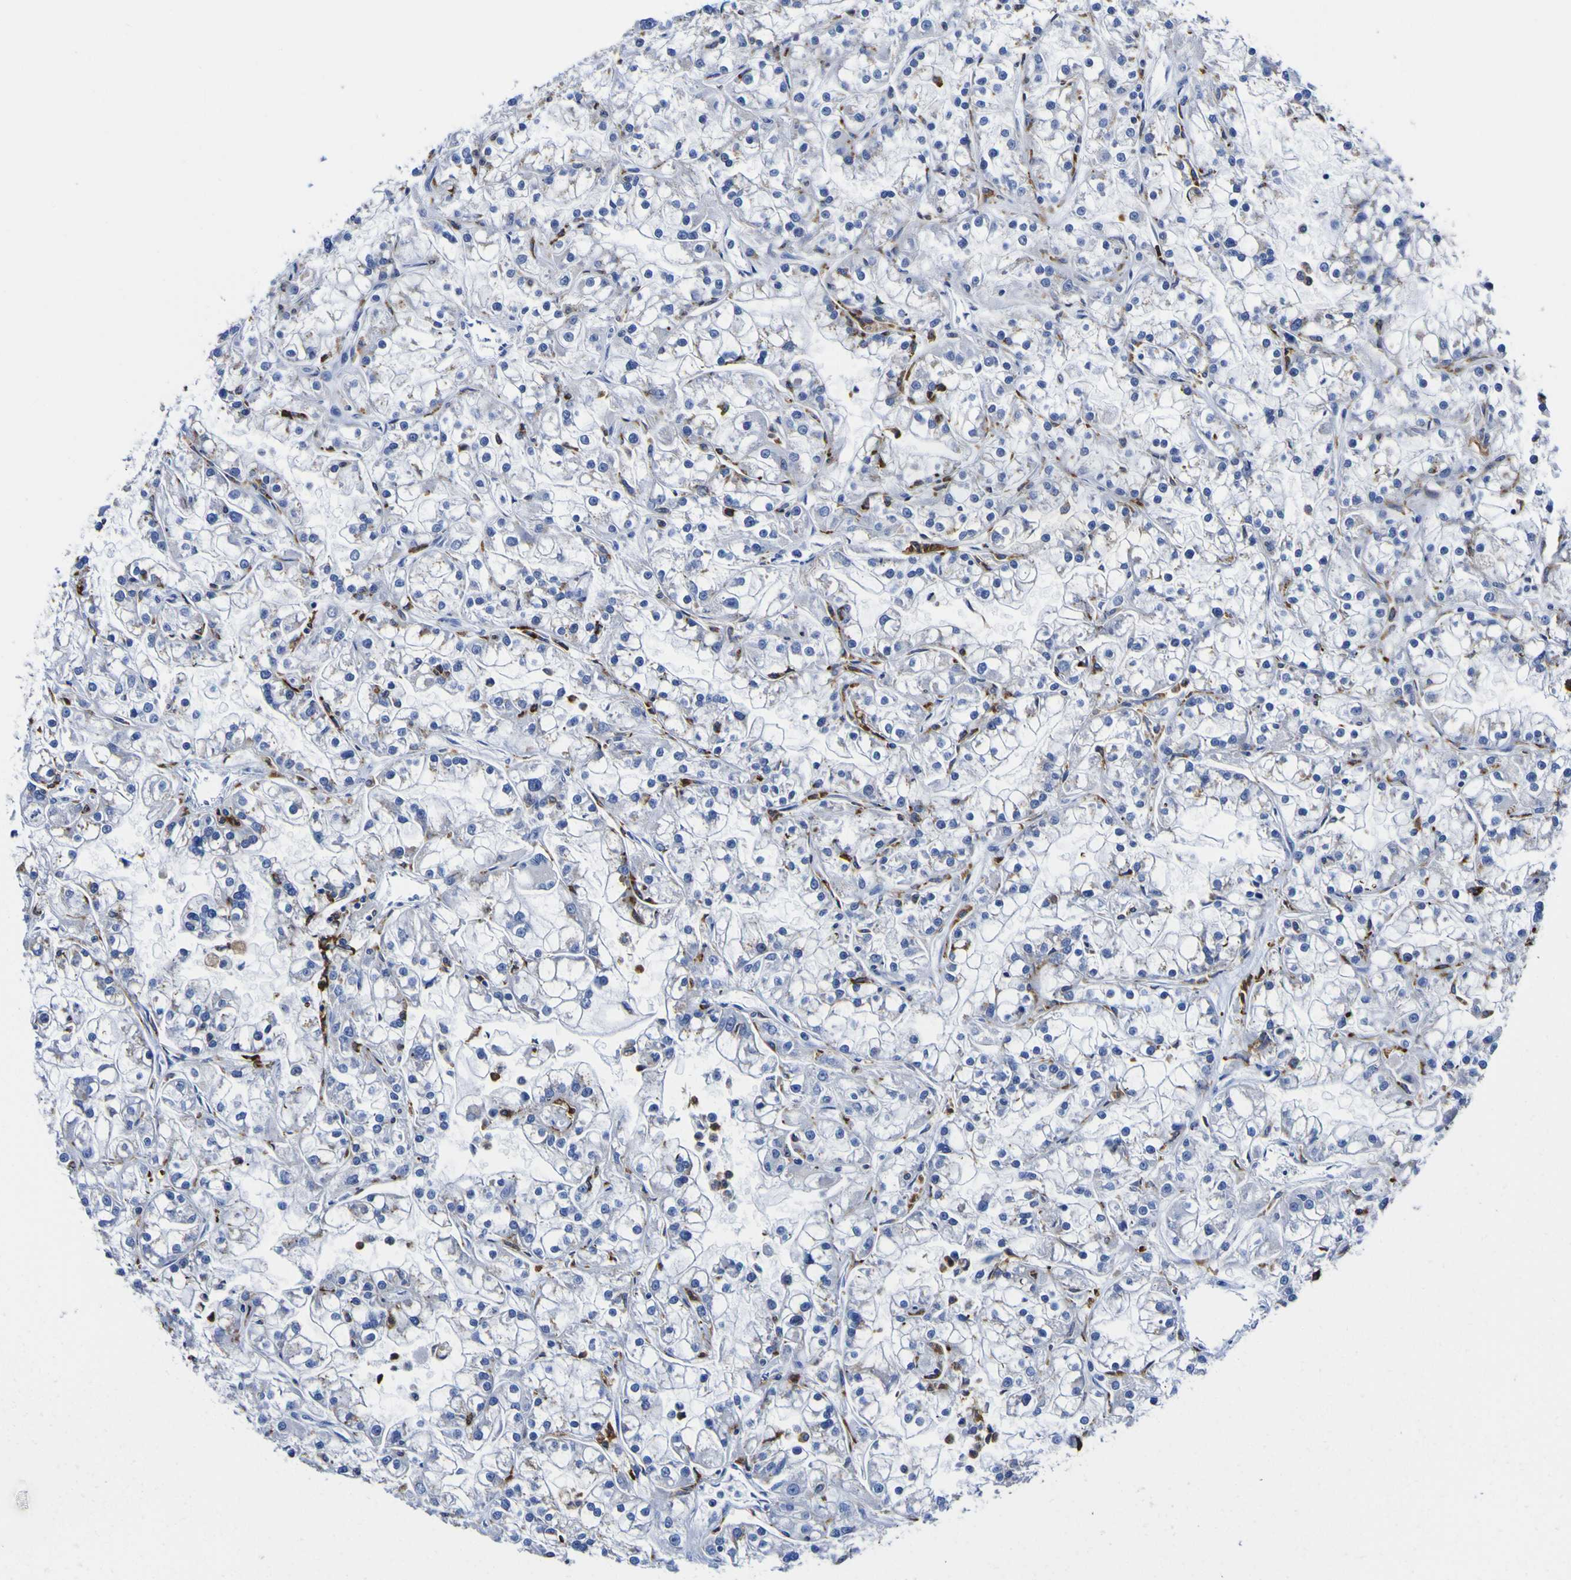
{"staining": {"intensity": "negative", "quantity": "none", "location": "none"}, "tissue": "renal cancer", "cell_type": "Tumor cells", "image_type": "cancer", "snomed": [{"axis": "morphology", "description": "Adenocarcinoma, NOS"}, {"axis": "topography", "description": "Kidney"}], "caption": "The micrograph exhibits no significant expression in tumor cells of adenocarcinoma (renal). The staining is performed using DAB brown chromogen with nuclei counter-stained in using hematoxylin.", "gene": "HLA-DQA1", "patient": {"sex": "female", "age": 52}}